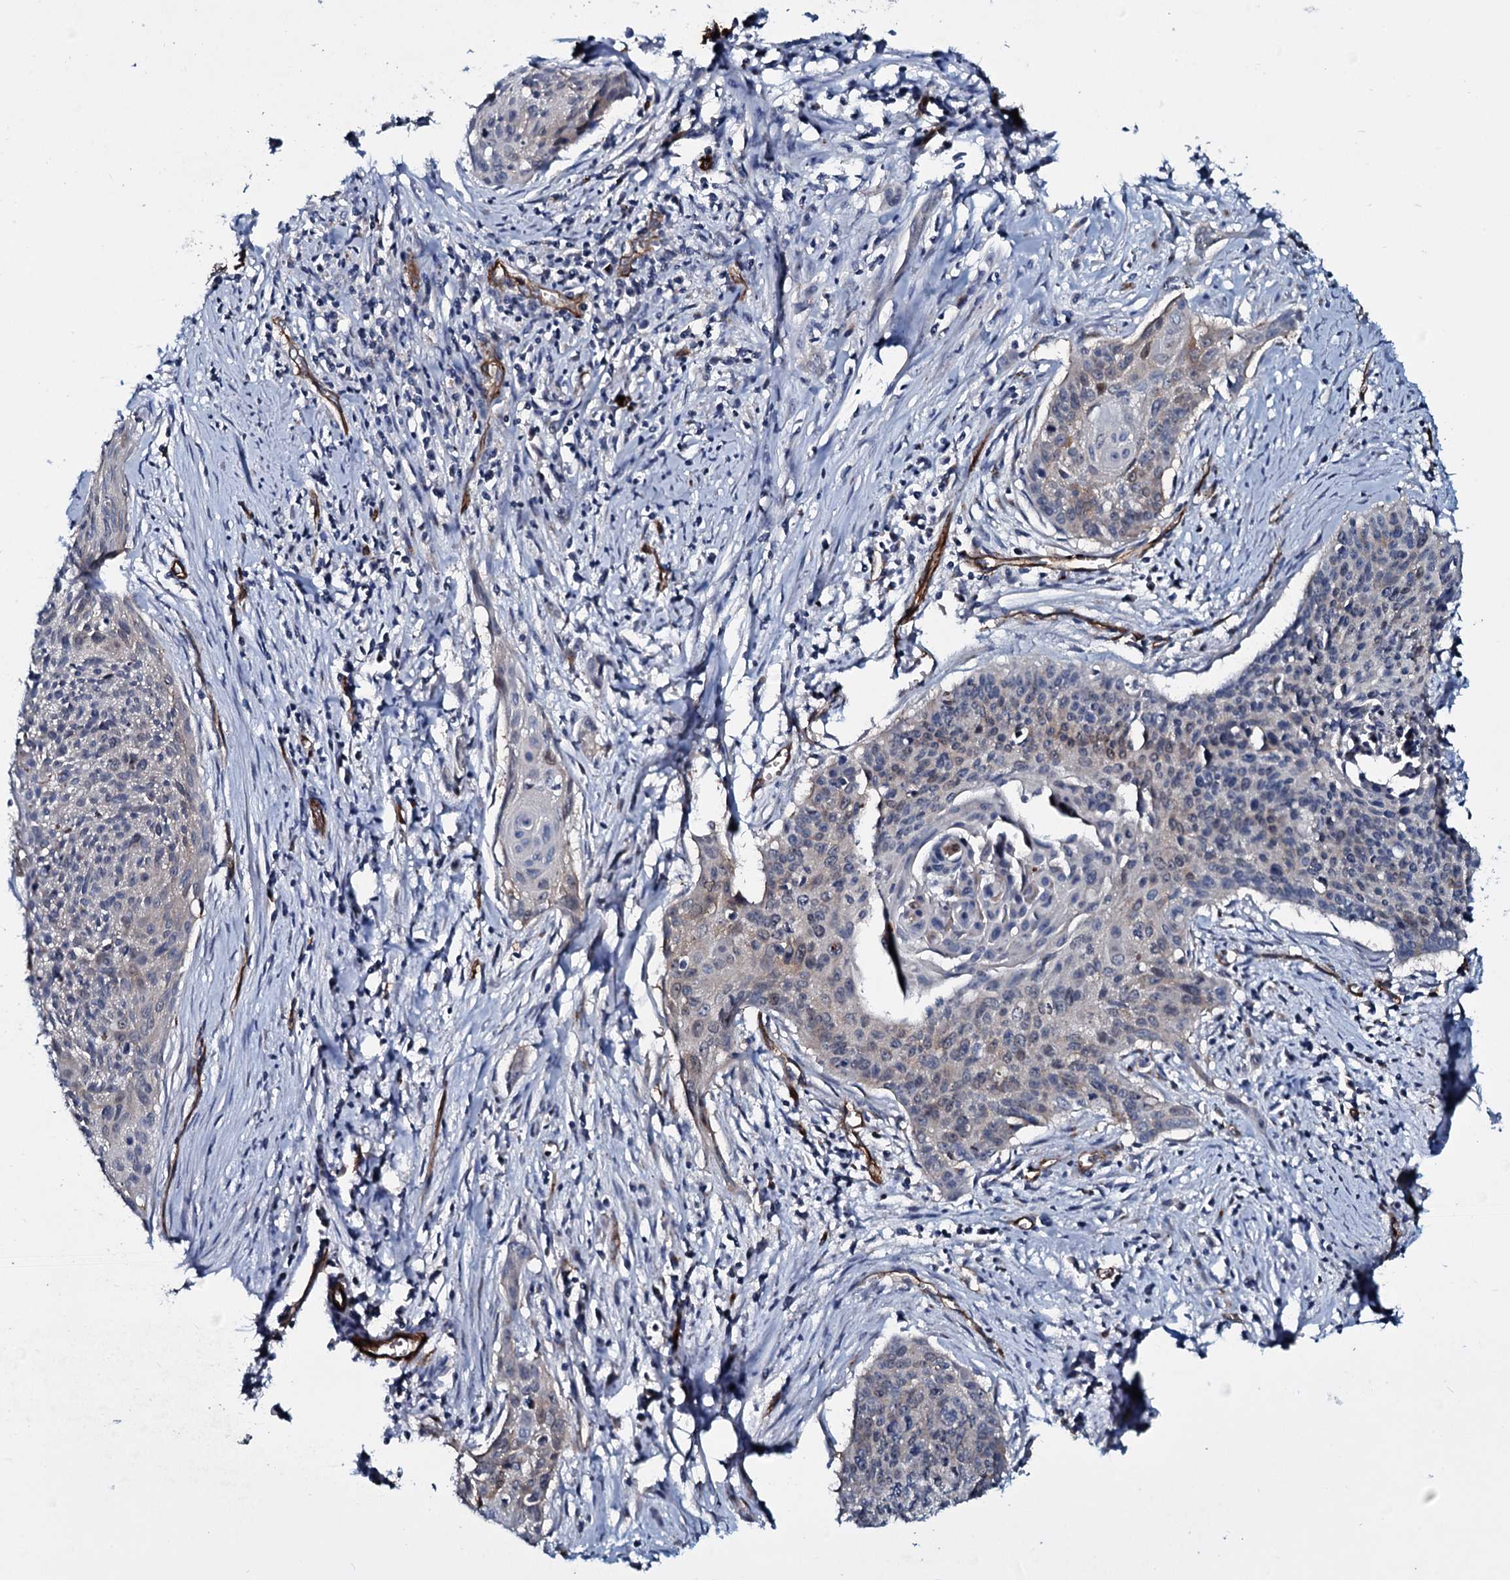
{"staining": {"intensity": "weak", "quantity": "<25%", "location": "nuclear"}, "tissue": "cervical cancer", "cell_type": "Tumor cells", "image_type": "cancer", "snomed": [{"axis": "morphology", "description": "Squamous cell carcinoma, NOS"}, {"axis": "topography", "description": "Cervix"}], "caption": "A high-resolution micrograph shows immunohistochemistry staining of cervical cancer, which demonstrates no significant positivity in tumor cells.", "gene": "CLEC14A", "patient": {"sex": "female", "age": 55}}